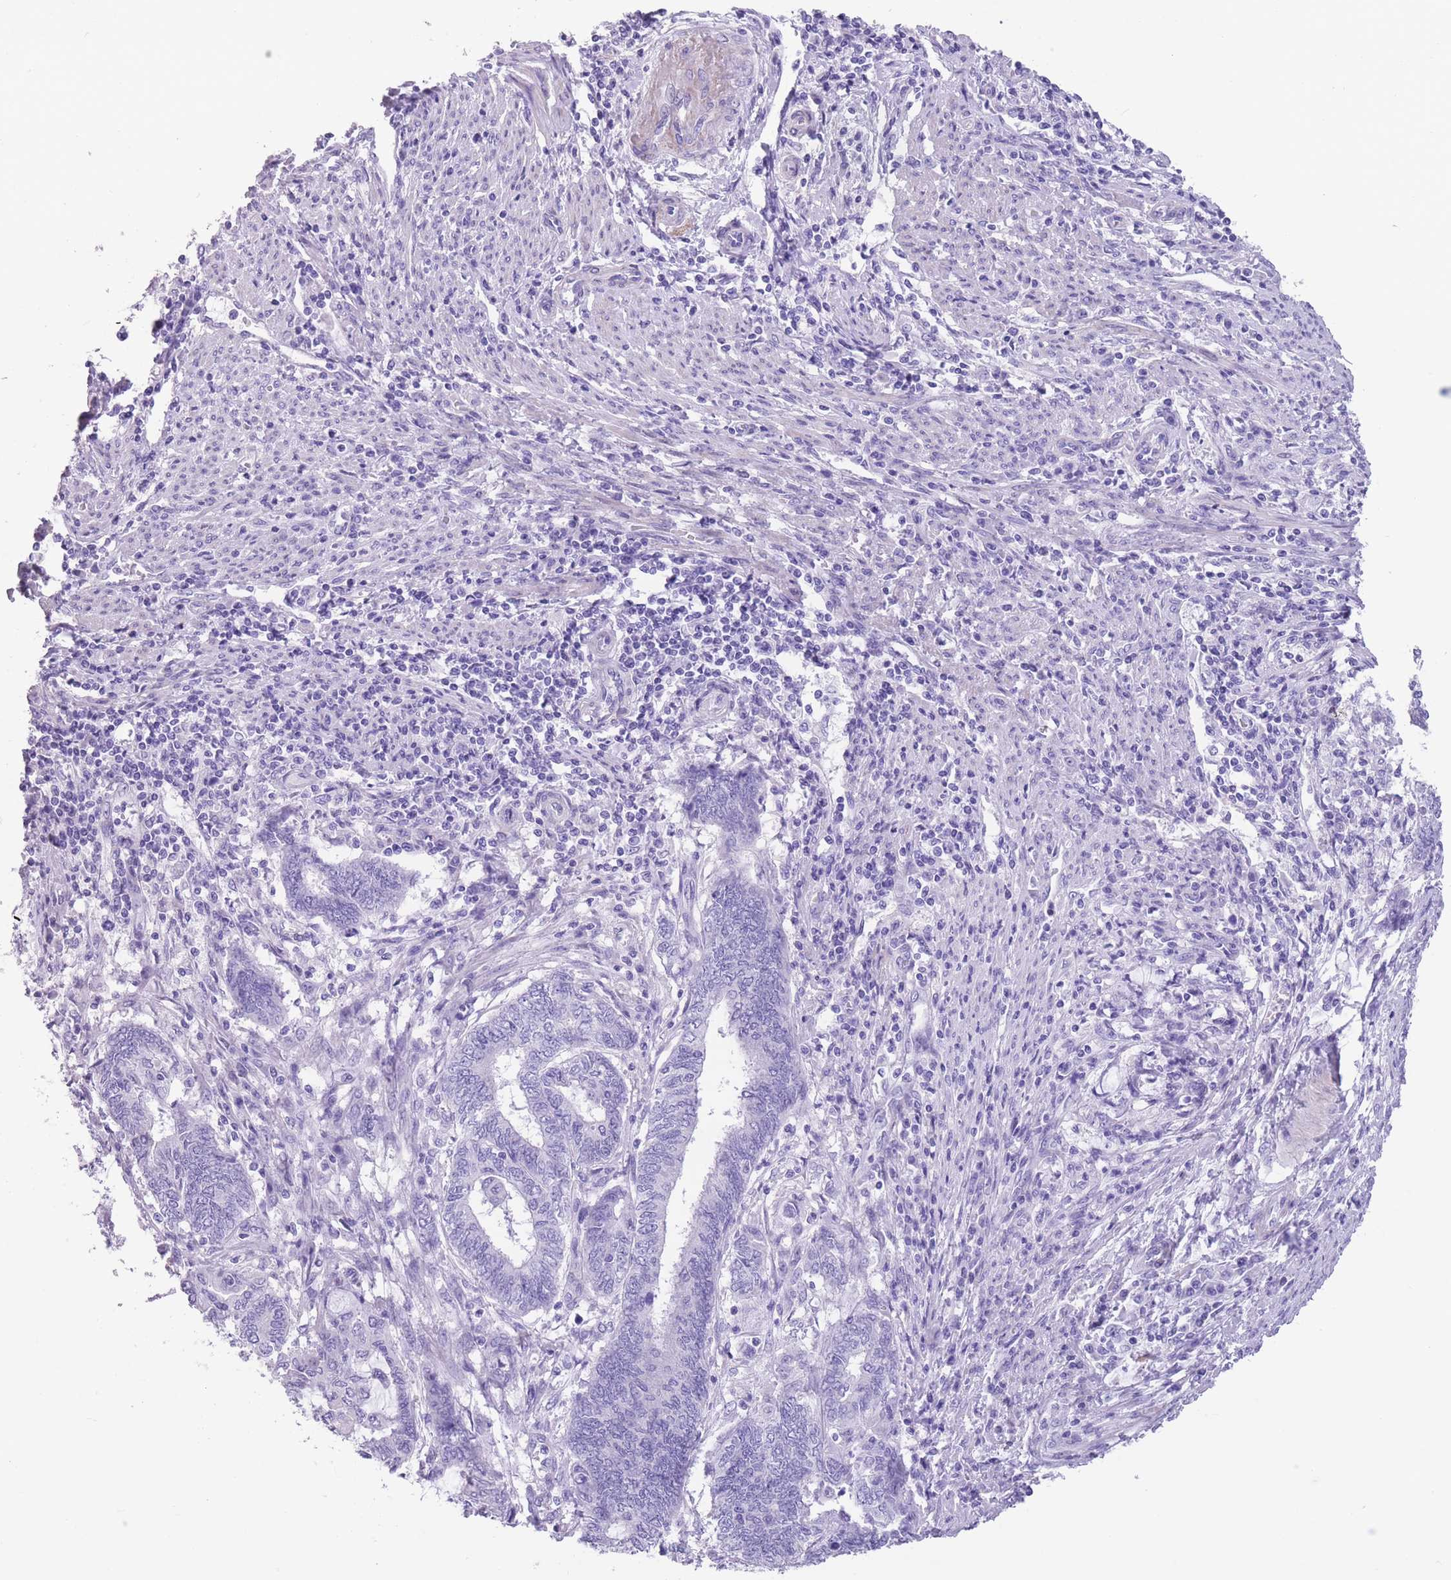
{"staining": {"intensity": "negative", "quantity": "none", "location": "none"}, "tissue": "endometrial cancer", "cell_type": "Tumor cells", "image_type": "cancer", "snomed": [{"axis": "morphology", "description": "Adenocarcinoma, NOS"}, {"axis": "topography", "description": "Uterus"}, {"axis": "topography", "description": "Endometrium"}], "caption": "Protein analysis of adenocarcinoma (endometrial) reveals no significant positivity in tumor cells.", "gene": "RAI2", "patient": {"sex": "female", "age": 70}}